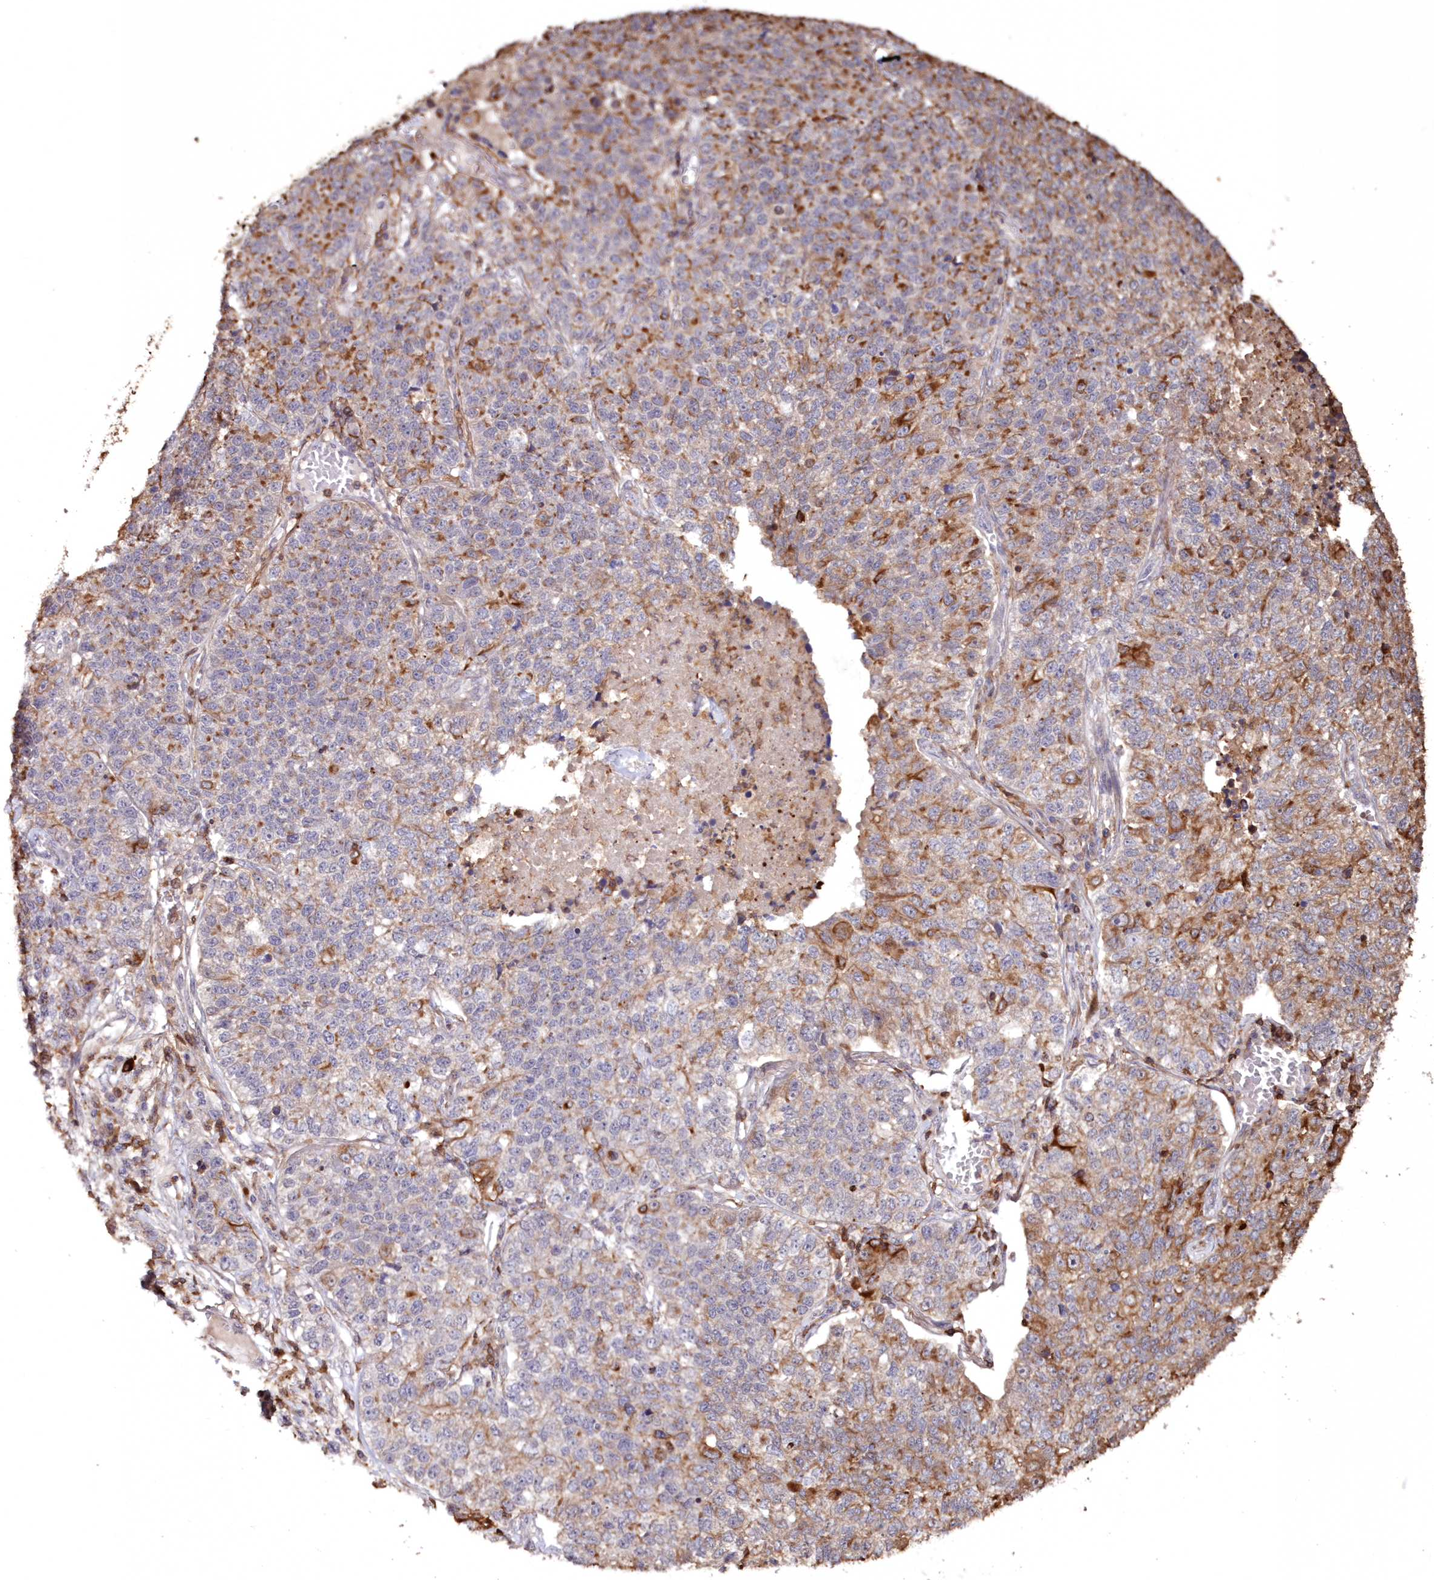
{"staining": {"intensity": "moderate", "quantity": "<25%", "location": "cytoplasmic/membranous"}, "tissue": "lung cancer", "cell_type": "Tumor cells", "image_type": "cancer", "snomed": [{"axis": "morphology", "description": "Adenocarcinoma, NOS"}, {"axis": "topography", "description": "Lung"}], "caption": "Immunohistochemical staining of human lung adenocarcinoma shows low levels of moderate cytoplasmic/membranous protein positivity in approximately <25% of tumor cells. (DAB (3,3'-diaminobenzidine) IHC with brightfield microscopy, high magnification).", "gene": "SNED1", "patient": {"sex": "male", "age": 49}}